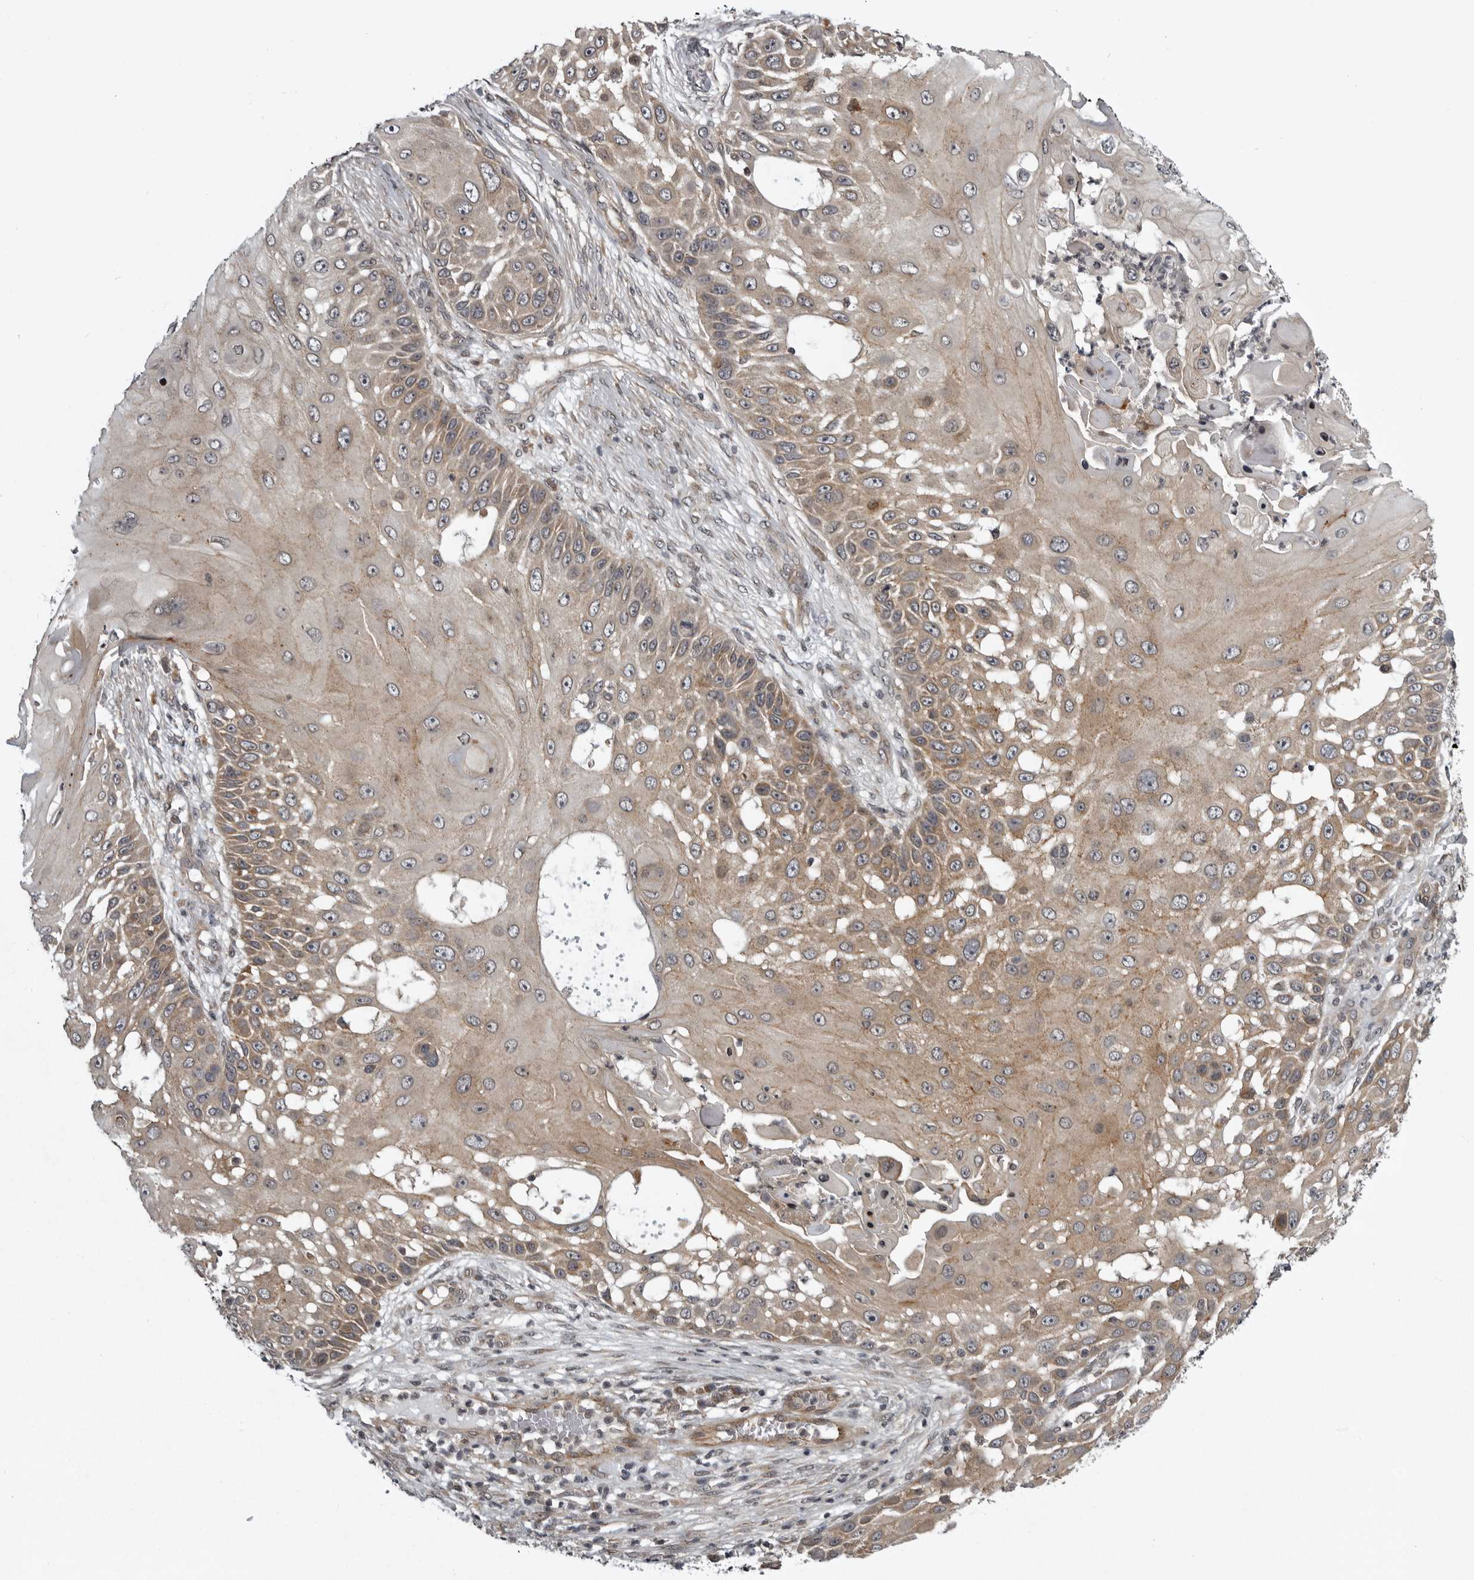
{"staining": {"intensity": "weak", "quantity": ">75%", "location": "cytoplasmic/membranous"}, "tissue": "skin cancer", "cell_type": "Tumor cells", "image_type": "cancer", "snomed": [{"axis": "morphology", "description": "Squamous cell carcinoma, NOS"}, {"axis": "topography", "description": "Skin"}], "caption": "Skin squamous cell carcinoma was stained to show a protein in brown. There is low levels of weak cytoplasmic/membranous expression in approximately >75% of tumor cells.", "gene": "SNX16", "patient": {"sex": "female", "age": 44}}